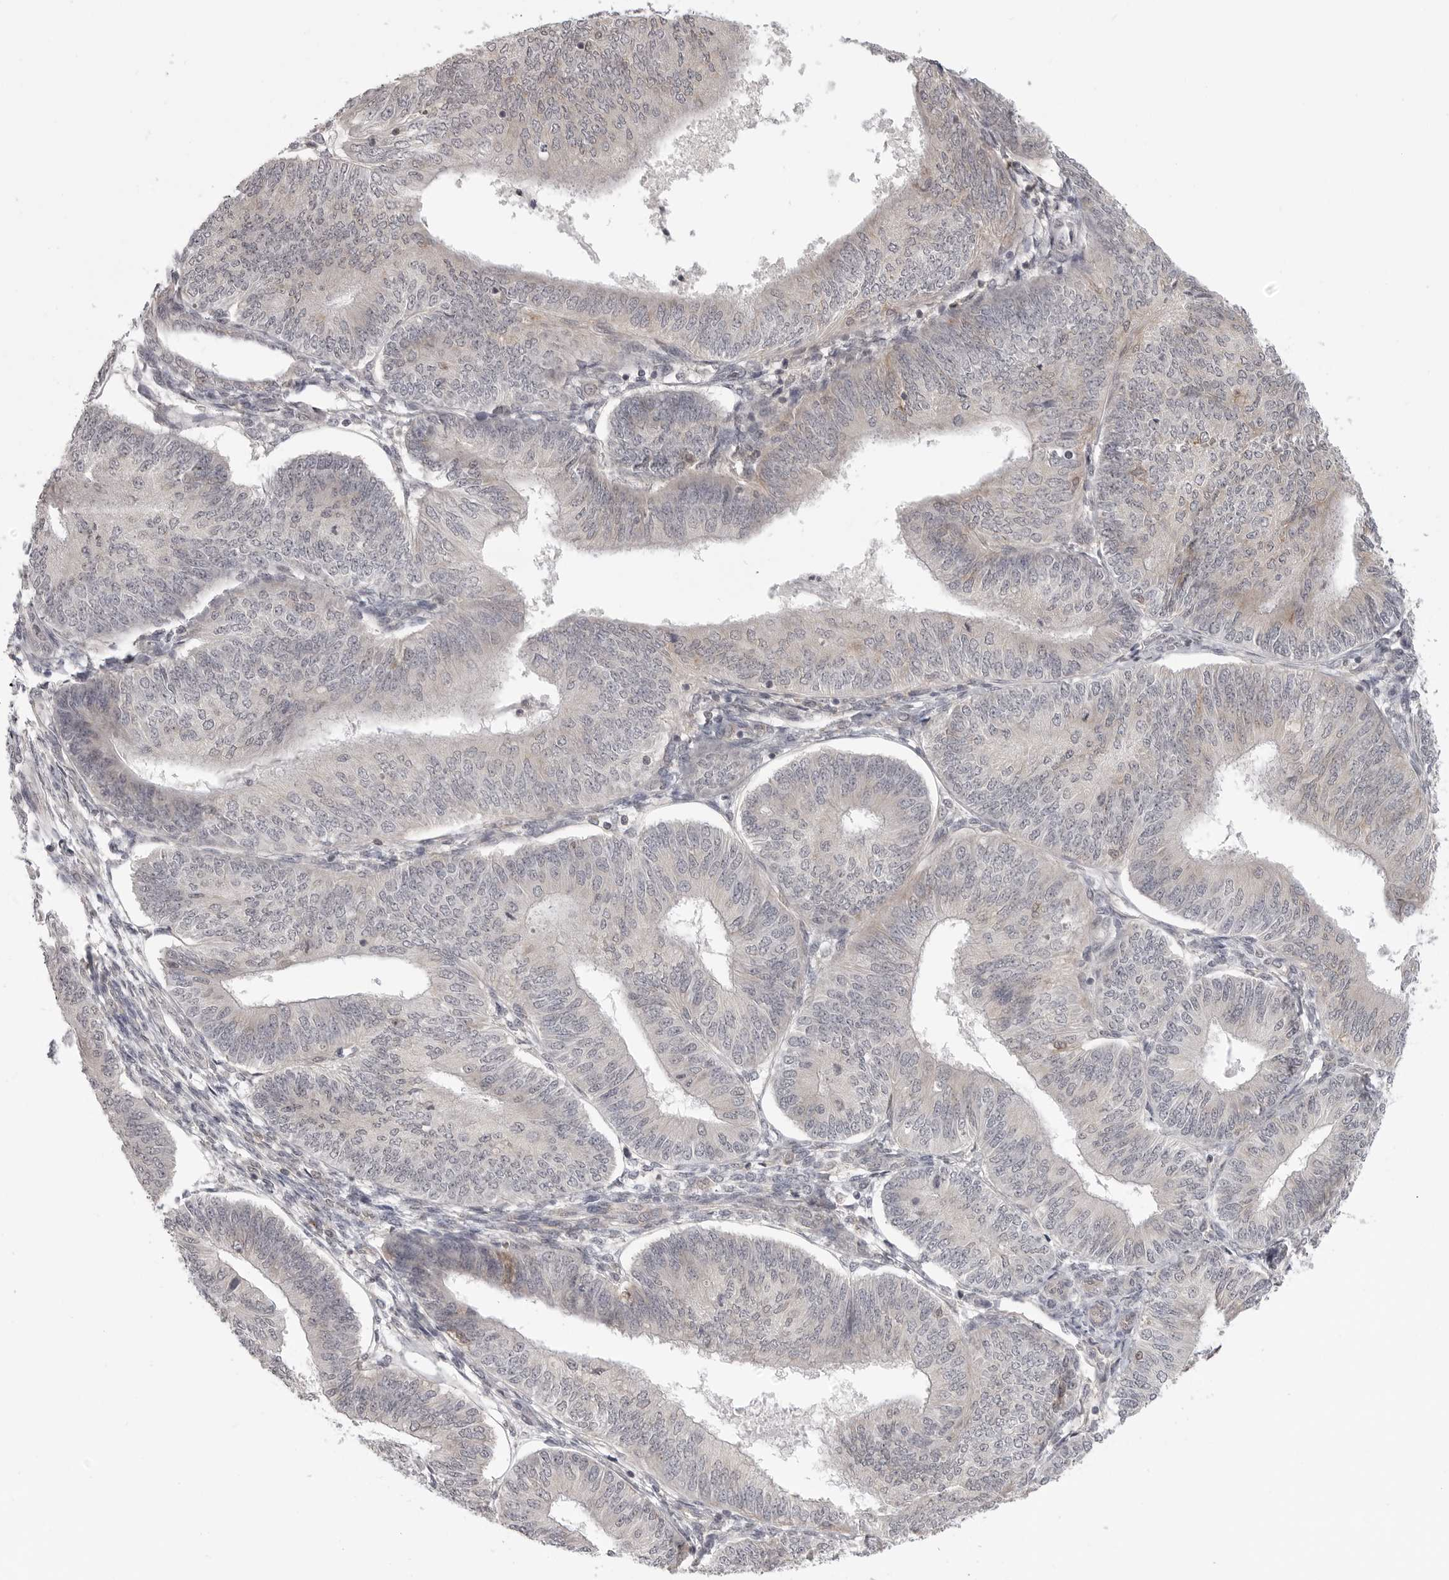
{"staining": {"intensity": "weak", "quantity": "<25%", "location": "cytoplasmic/membranous"}, "tissue": "endometrial cancer", "cell_type": "Tumor cells", "image_type": "cancer", "snomed": [{"axis": "morphology", "description": "Adenocarcinoma, NOS"}, {"axis": "topography", "description": "Endometrium"}], "caption": "Image shows no significant protein staining in tumor cells of endometrial cancer (adenocarcinoma).", "gene": "IFNGR1", "patient": {"sex": "female", "age": 58}}